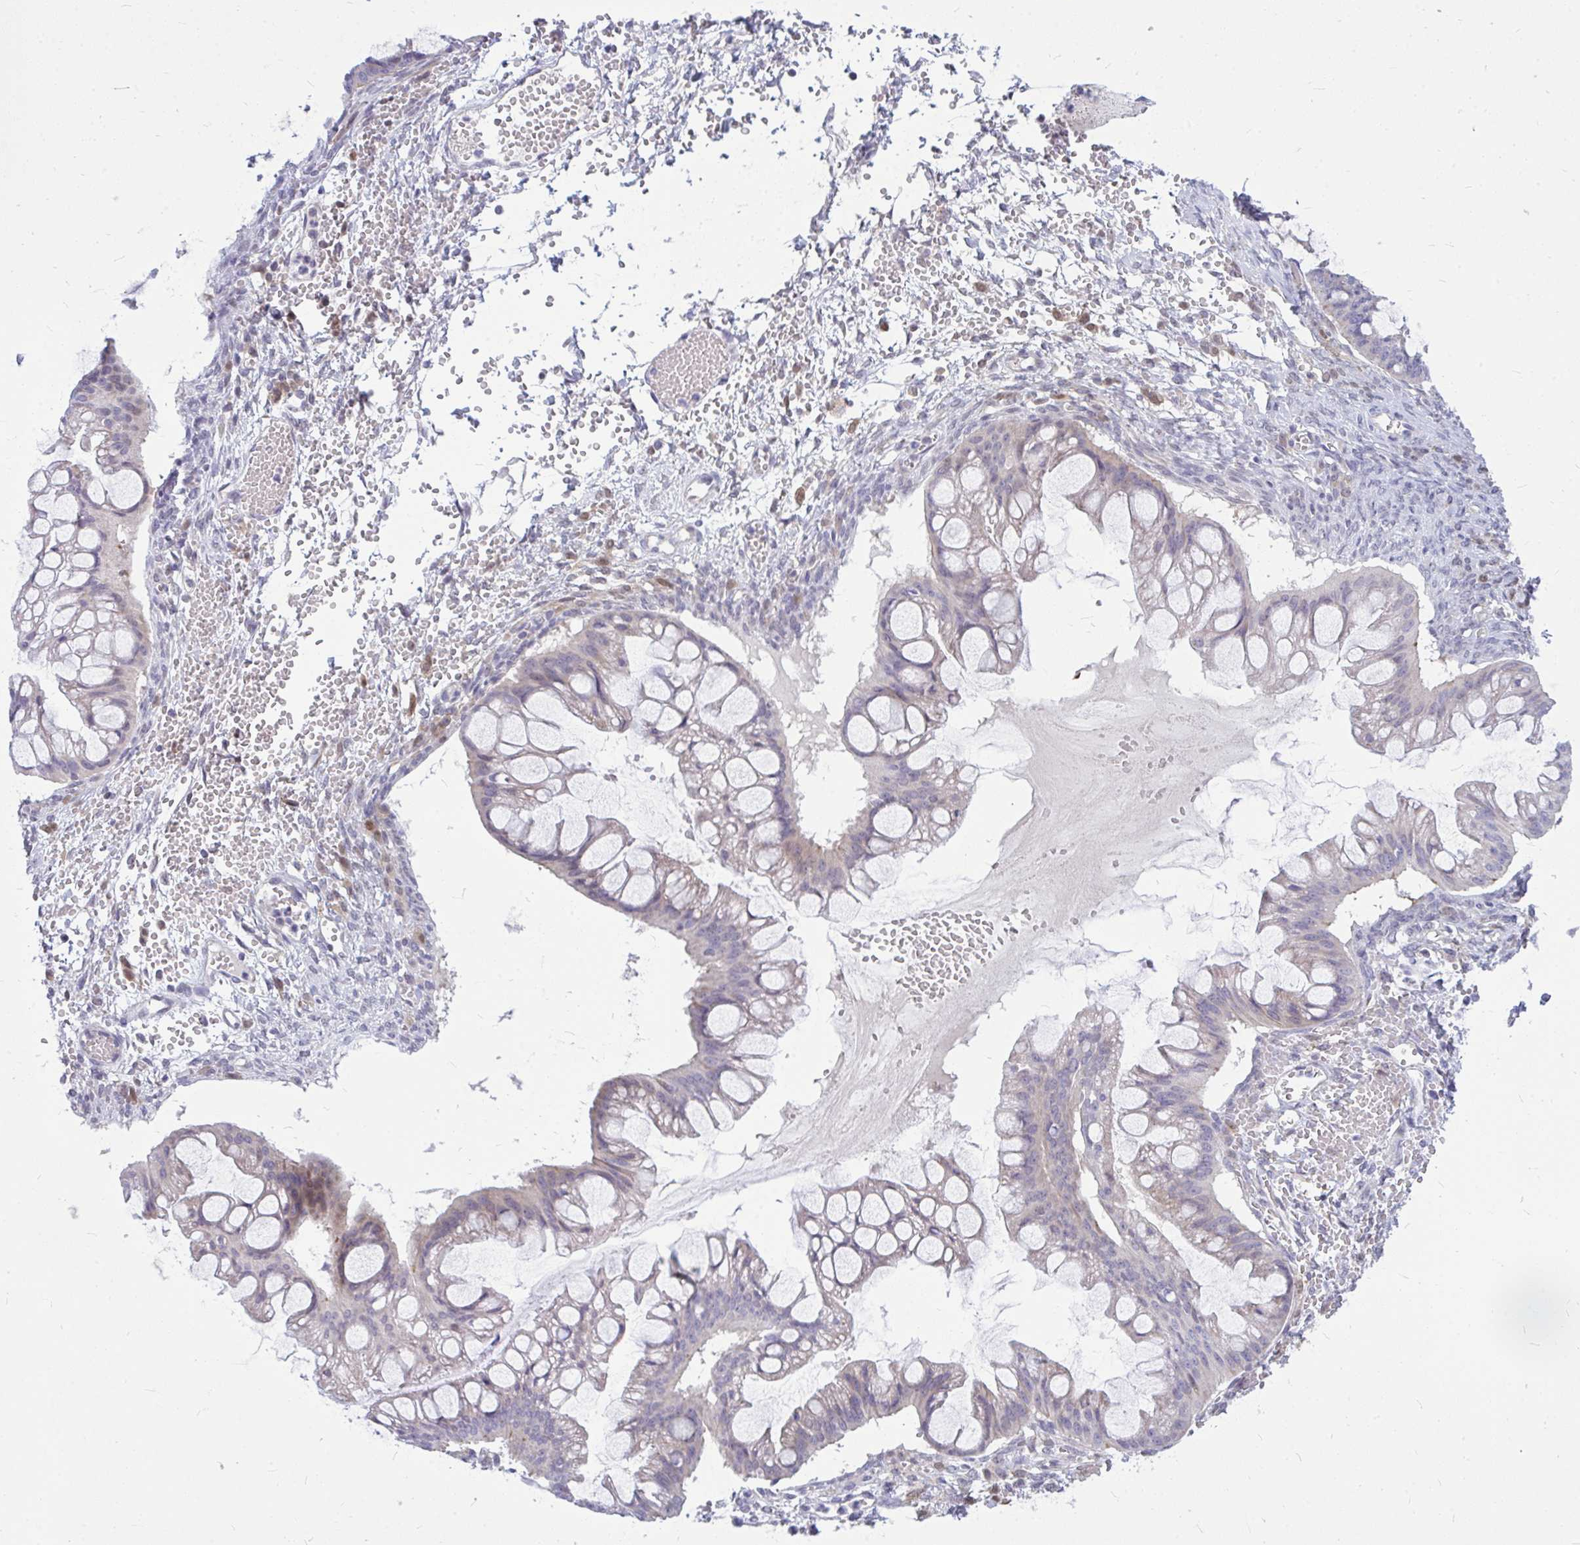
{"staining": {"intensity": "weak", "quantity": "<25%", "location": "cytoplasmic/membranous"}, "tissue": "ovarian cancer", "cell_type": "Tumor cells", "image_type": "cancer", "snomed": [{"axis": "morphology", "description": "Cystadenocarcinoma, mucinous, NOS"}, {"axis": "topography", "description": "Ovary"}], "caption": "This is an immunohistochemistry (IHC) photomicrograph of human ovarian cancer. There is no staining in tumor cells.", "gene": "ZSCAN25", "patient": {"sex": "female", "age": 73}}